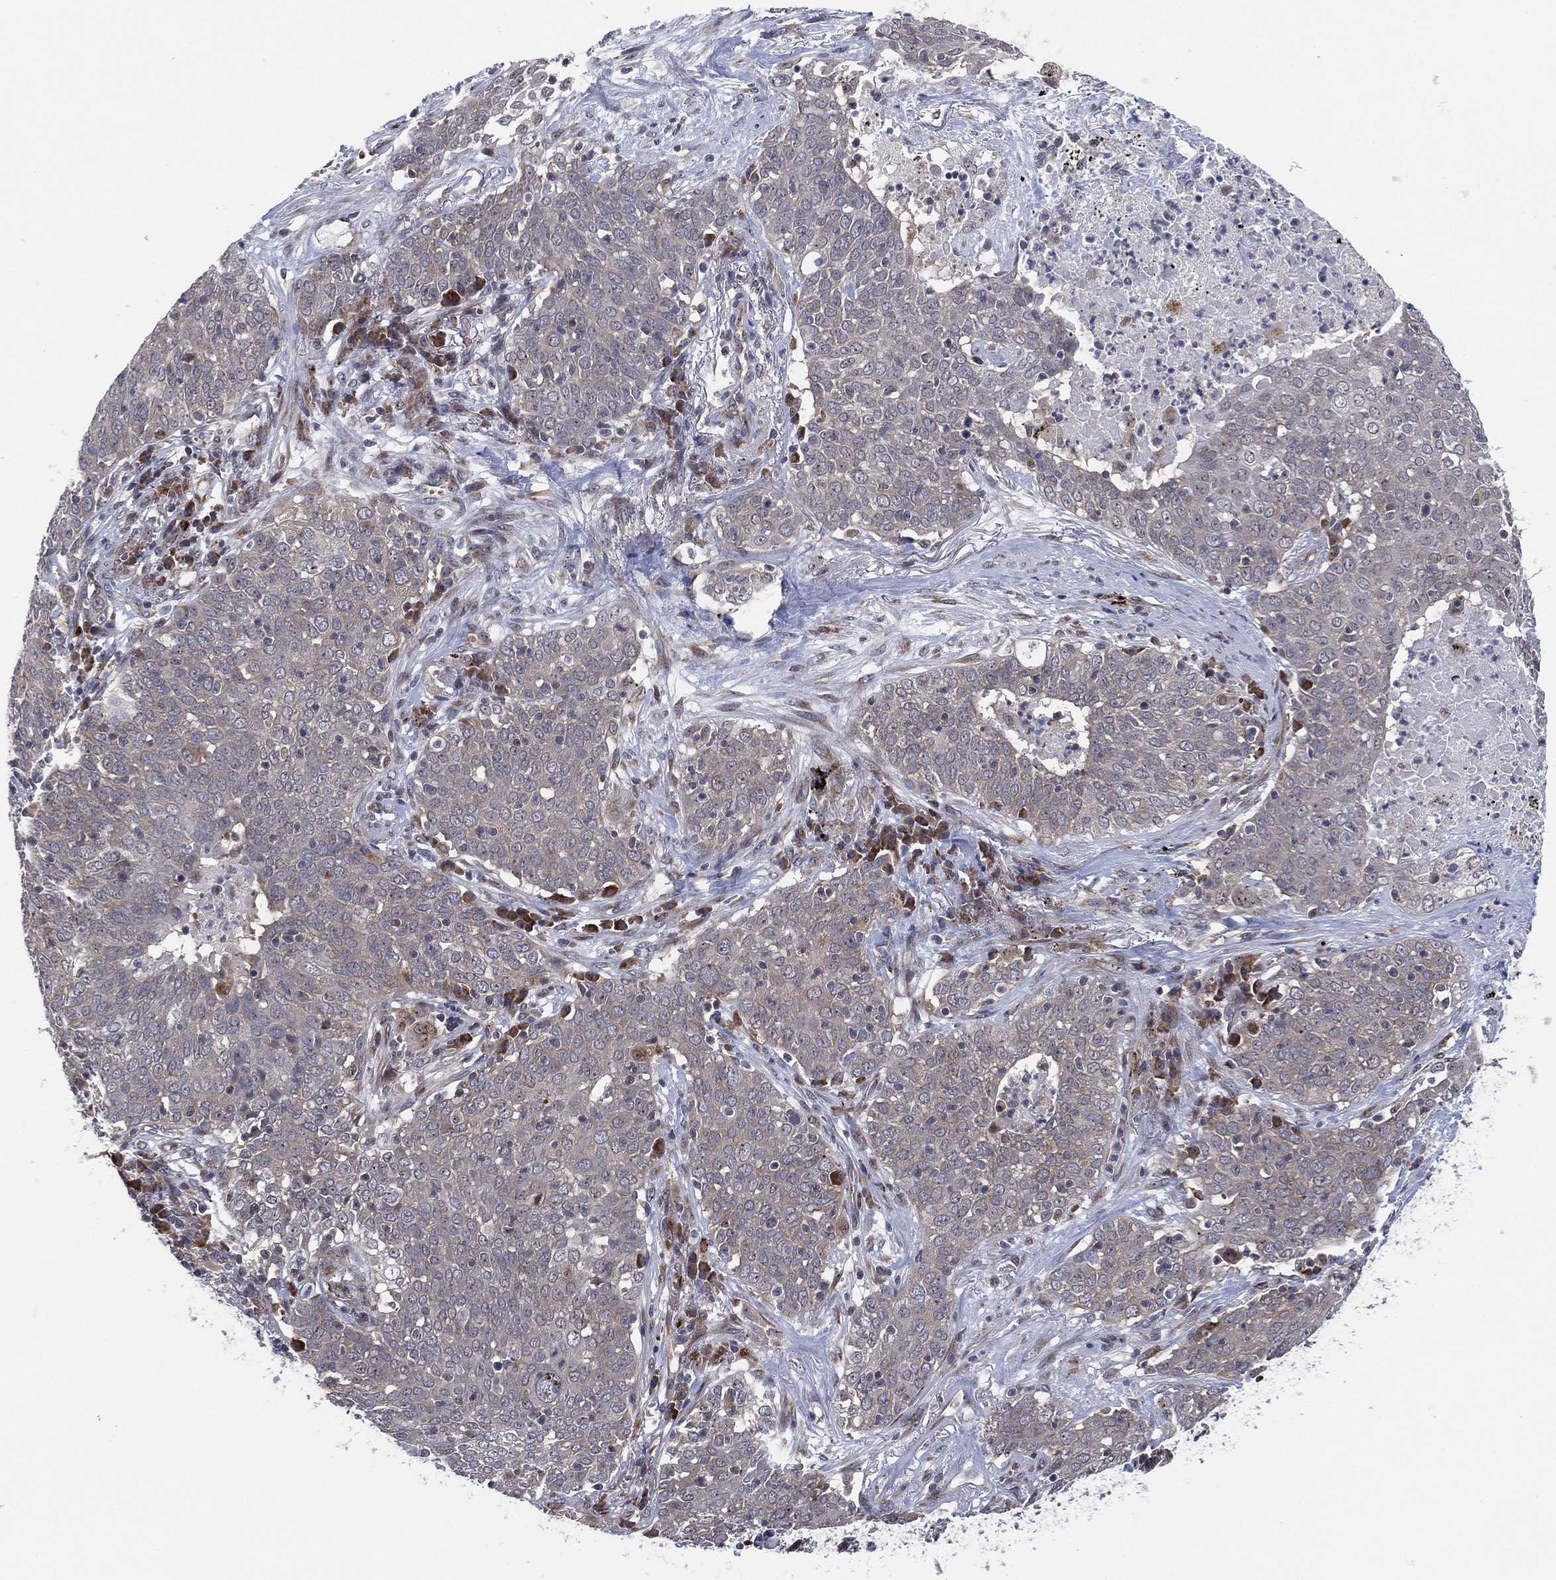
{"staining": {"intensity": "negative", "quantity": "none", "location": "none"}, "tissue": "lung cancer", "cell_type": "Tumor cells", "image_type": "cancer", "snomed": [{"axis": "morphology", "description": "Squamous cell carcinoma, NOS"}, {"axis": "topography", "description": "Lung"}], "caption": "A high-resolution micrograph shows IHC staining of lung cancer (squamous cell carcinoma), which exhibits no significant expression in tumor cells.", "gene": "FAM104A", "patient": {"sex": "male", "age": 82}}